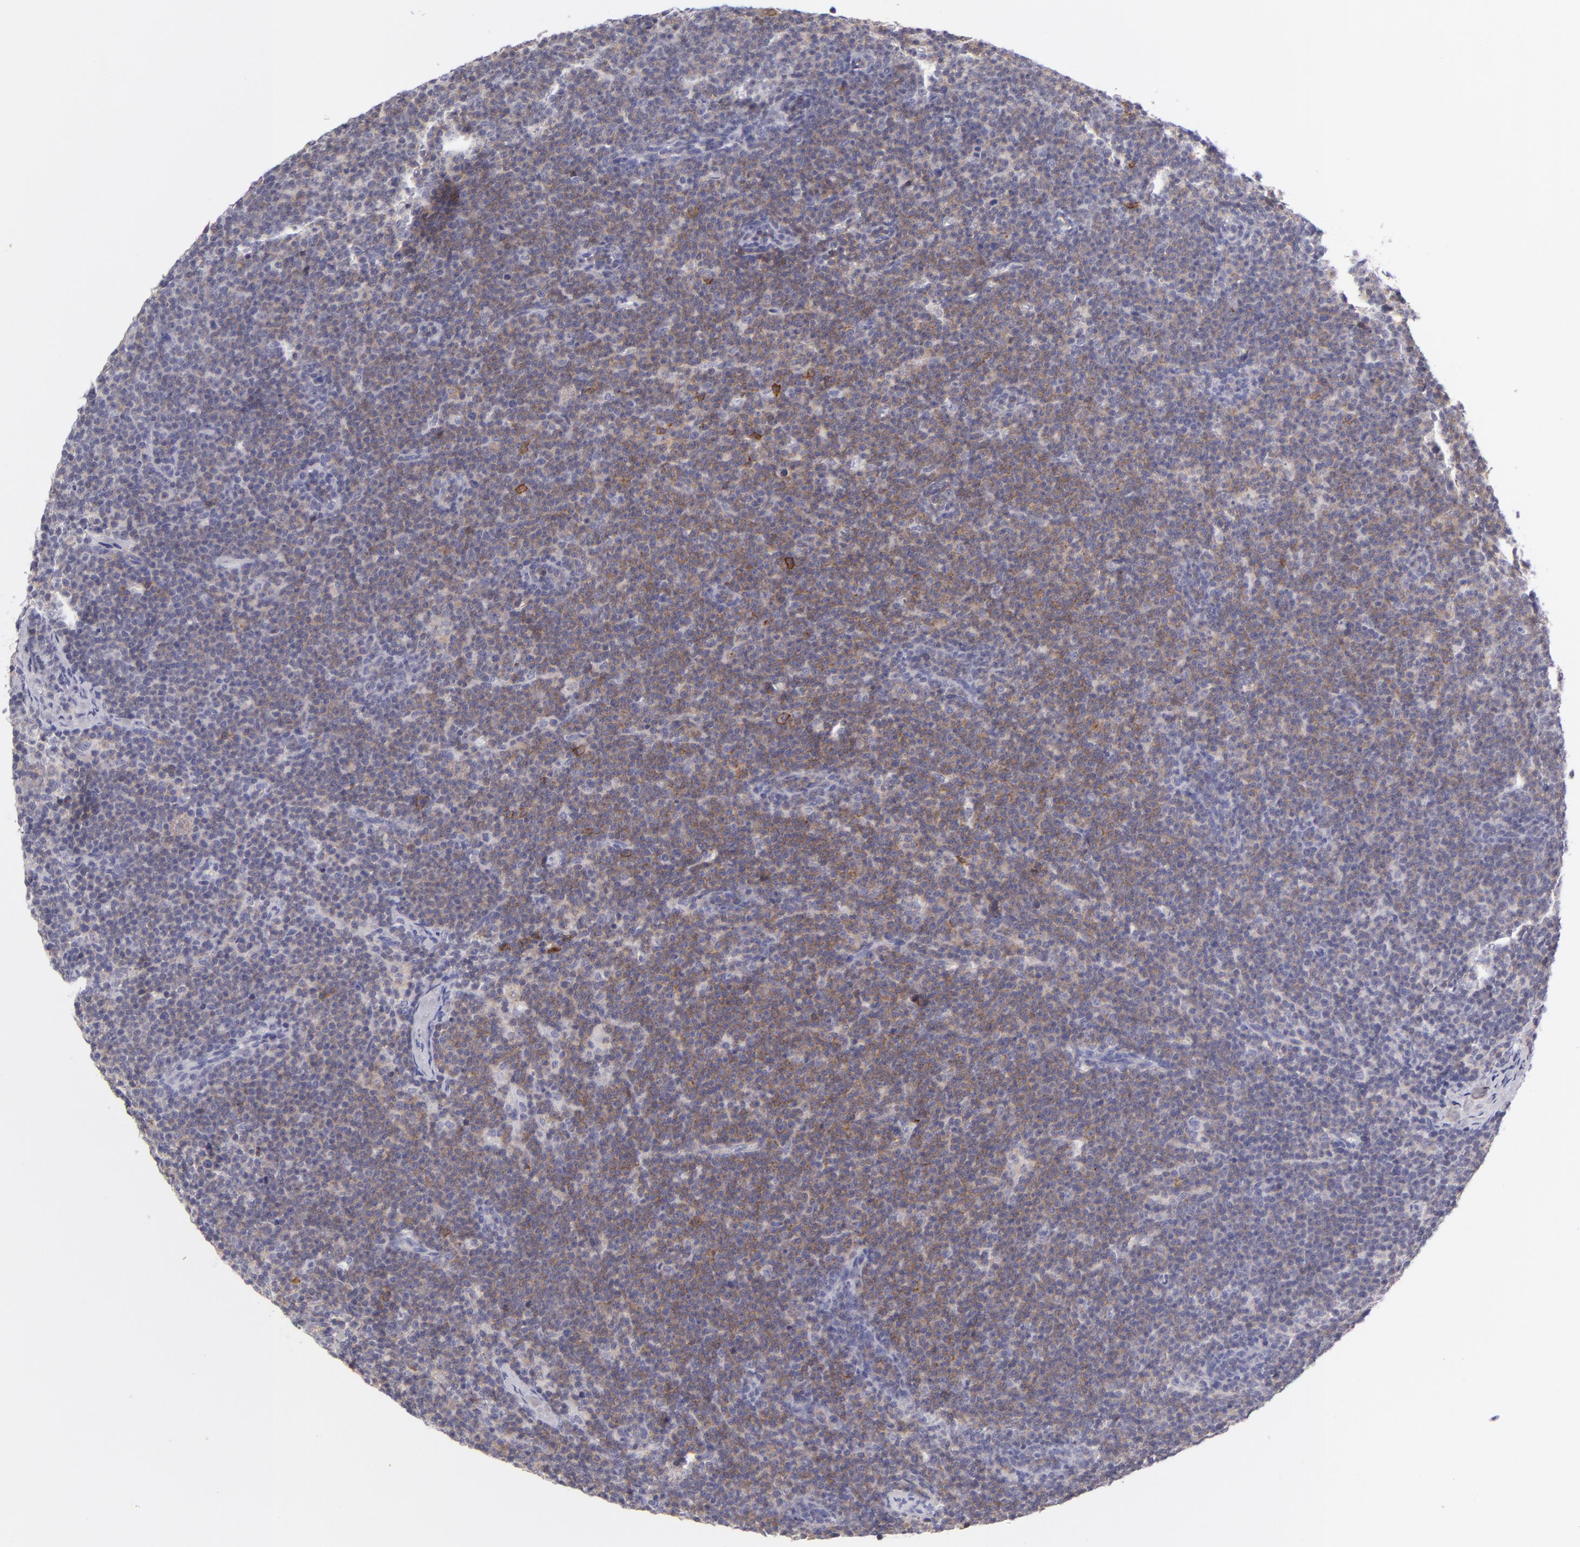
{"staining": {"intensity": "weak", "quantity": "25%-75%", "location": "cytoplasmic/membranous"}, "tissue": "lymphoma", "cell_type": "Tumor cells", "image_type": "cancer", "snomed": [{"axis": "morphology", "description": "Malignant lymphoma, non-Hodgkin's type, High grade"}, {"axis": "topography", "description": "Lymph node"}], "caption": "A low amount of weak cytoplasmic/membranous staining is identified in about 25%-75% of tumor cells in malignant lymphoma, non-Hodgkin's type (high-grade) tissue.", "gene": "CD48", "patient": {"sex": "female", "age": 58}}